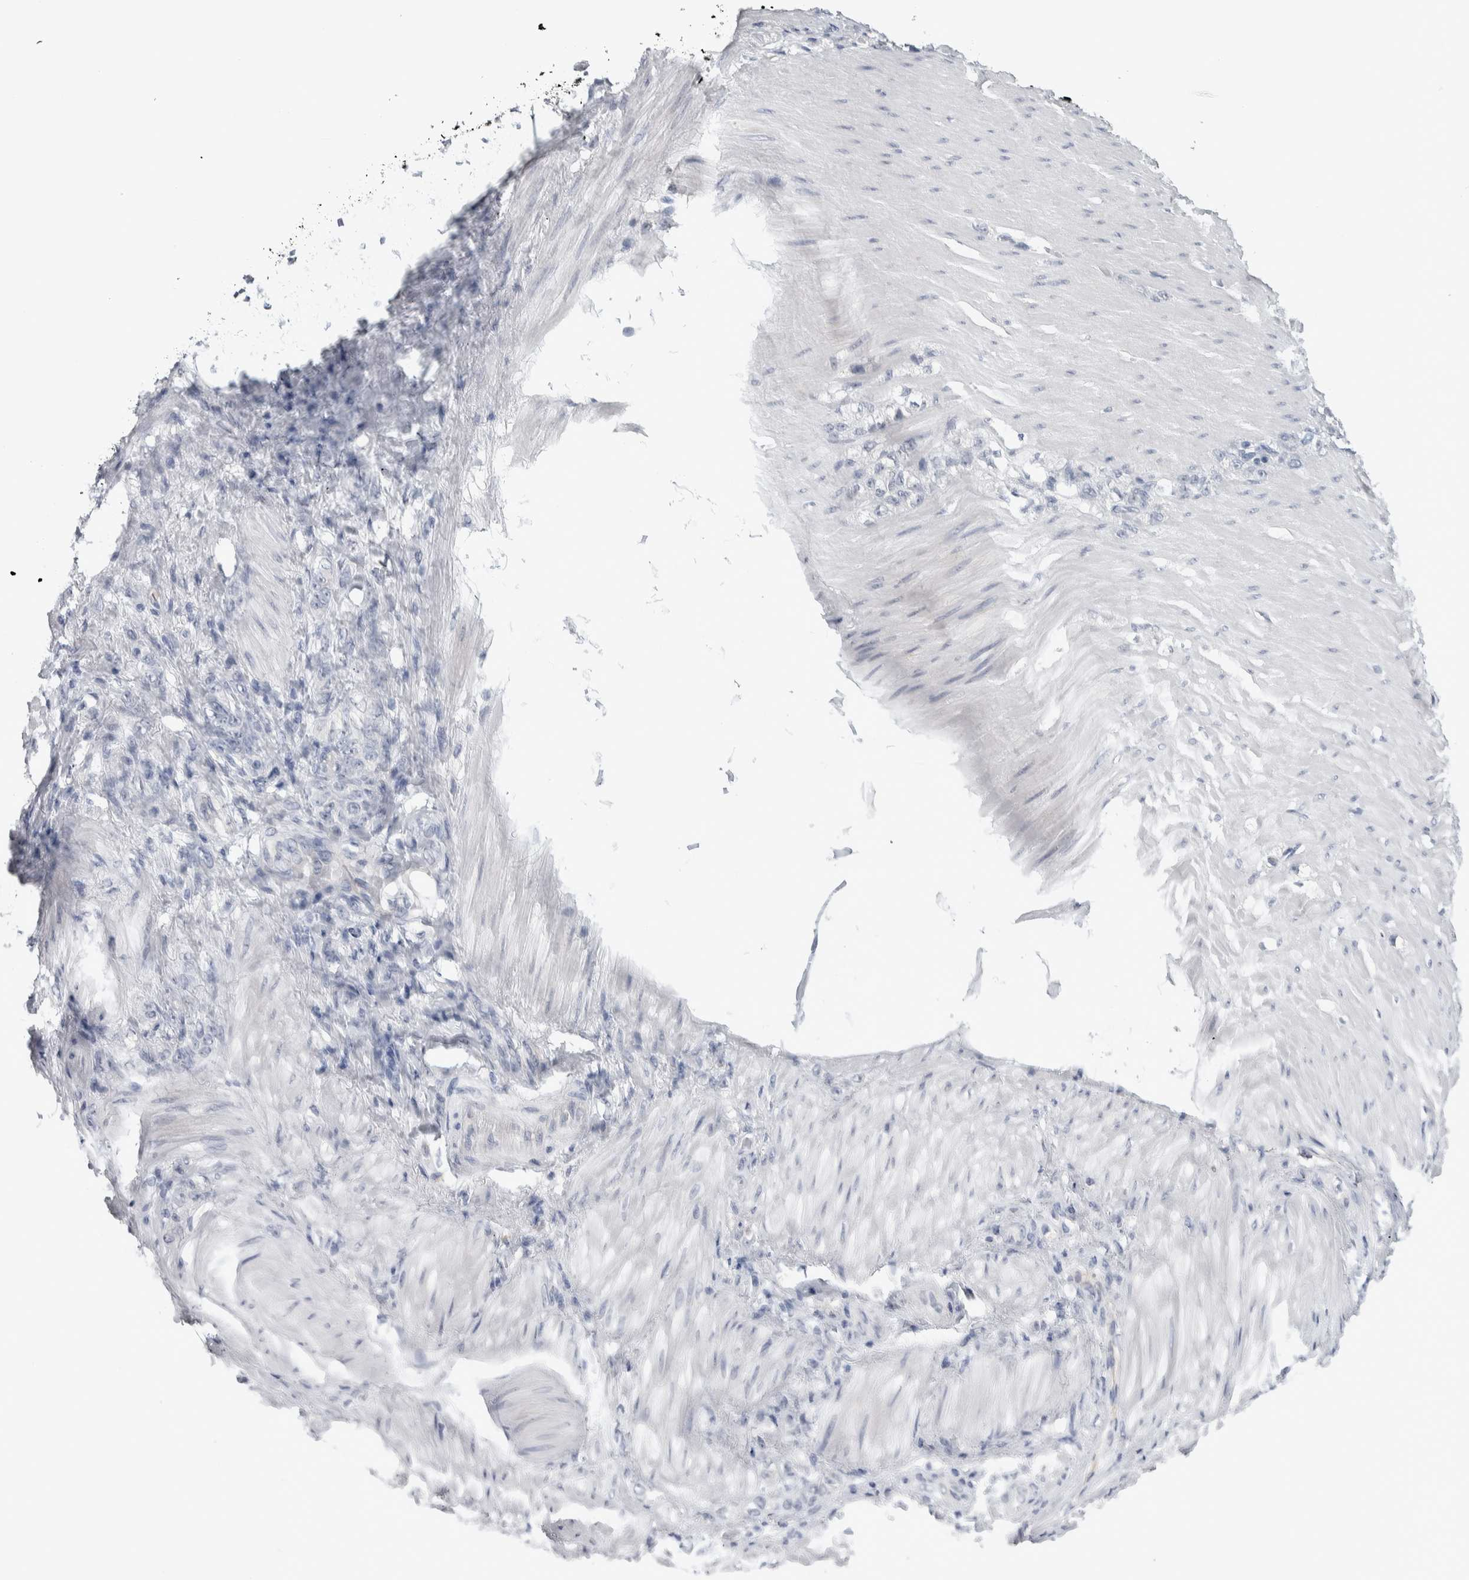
{"staining": {"intensity": "negative", "quantity": "none", "location": "none"}, "tissue": "stomach cancer", "cell_type": "Tumor cells", "image_type": "cancer", "snomed": [{"axis": "morphology", "description": "Normal tissue, NOS"}, {"axis": "morphology", "description": "Adenocarcinoma, NOS"}, {"axis": "topography", "description": "Stomach"}], "caption": "The micrograph reveals no significant expression in tumor cells of stomach cancer (adenocarcinoma).", "gene": "TMEM102", "patient": {"sex": "male", "age": 82}}